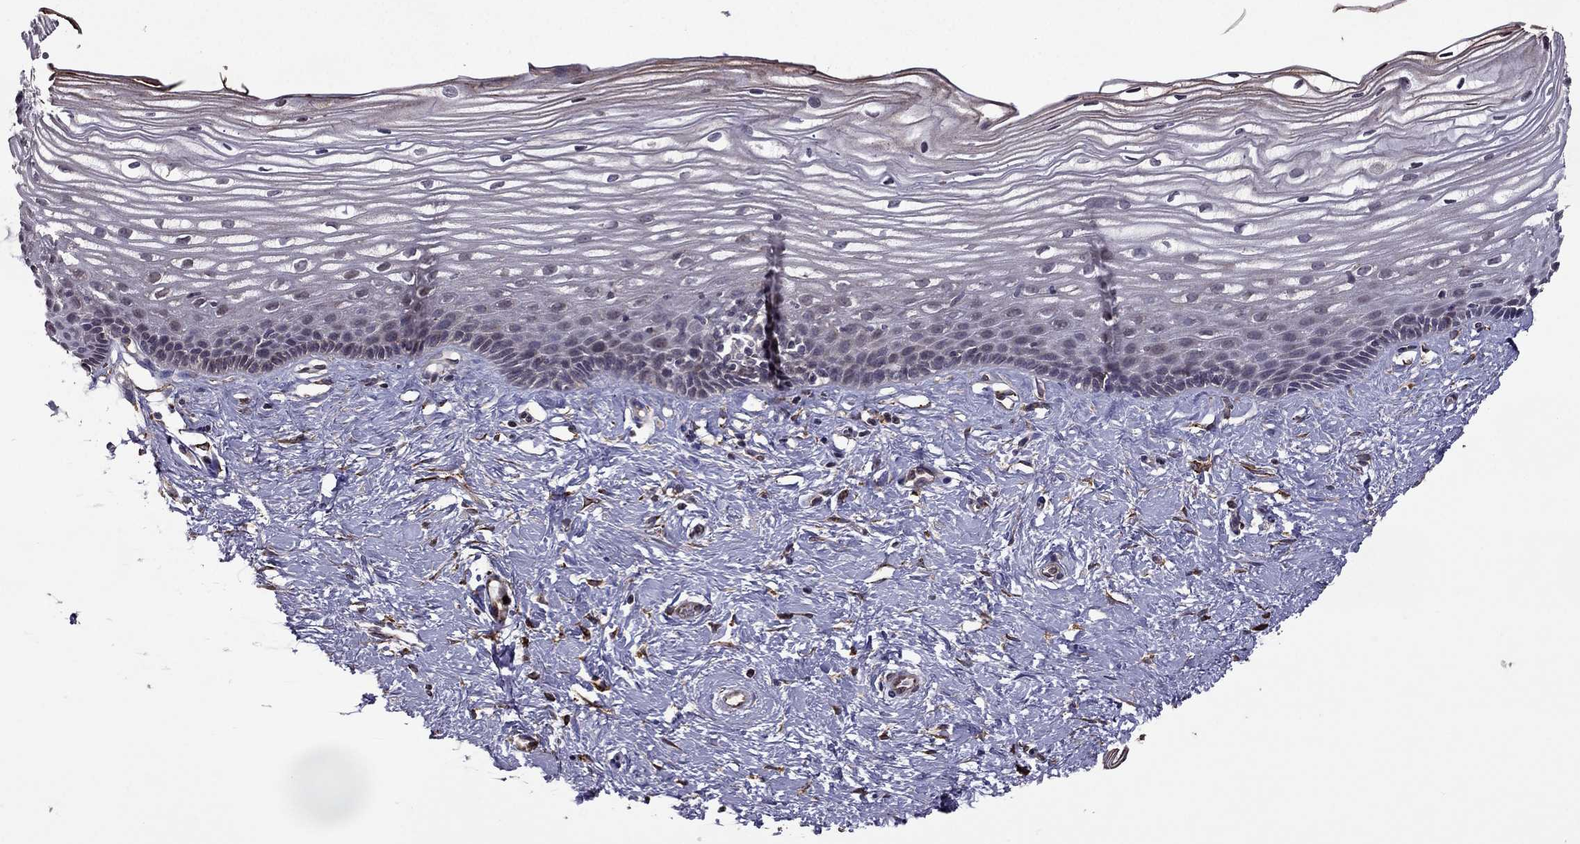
{"staining": {"intensity": "weak", "quantity": ">75%", "location": "cytoplasmic/membranous"}, "tissue": "cervix", "cell_type": "Glandular cells", "image_type": "normal", "snomed": [{"axis": "morphology", "description": "Normal tissue, NOS"}, {"axis": "topography", "description": "Cervix"}], "caption": "This is a photomicrograph of IHC staining of unremarkable cervix, which shows weak expression in the cytoplasmic/membranous of glandular cells.", "gene": "IKBIP", "patient": {"sex": "female", "age": 40}}